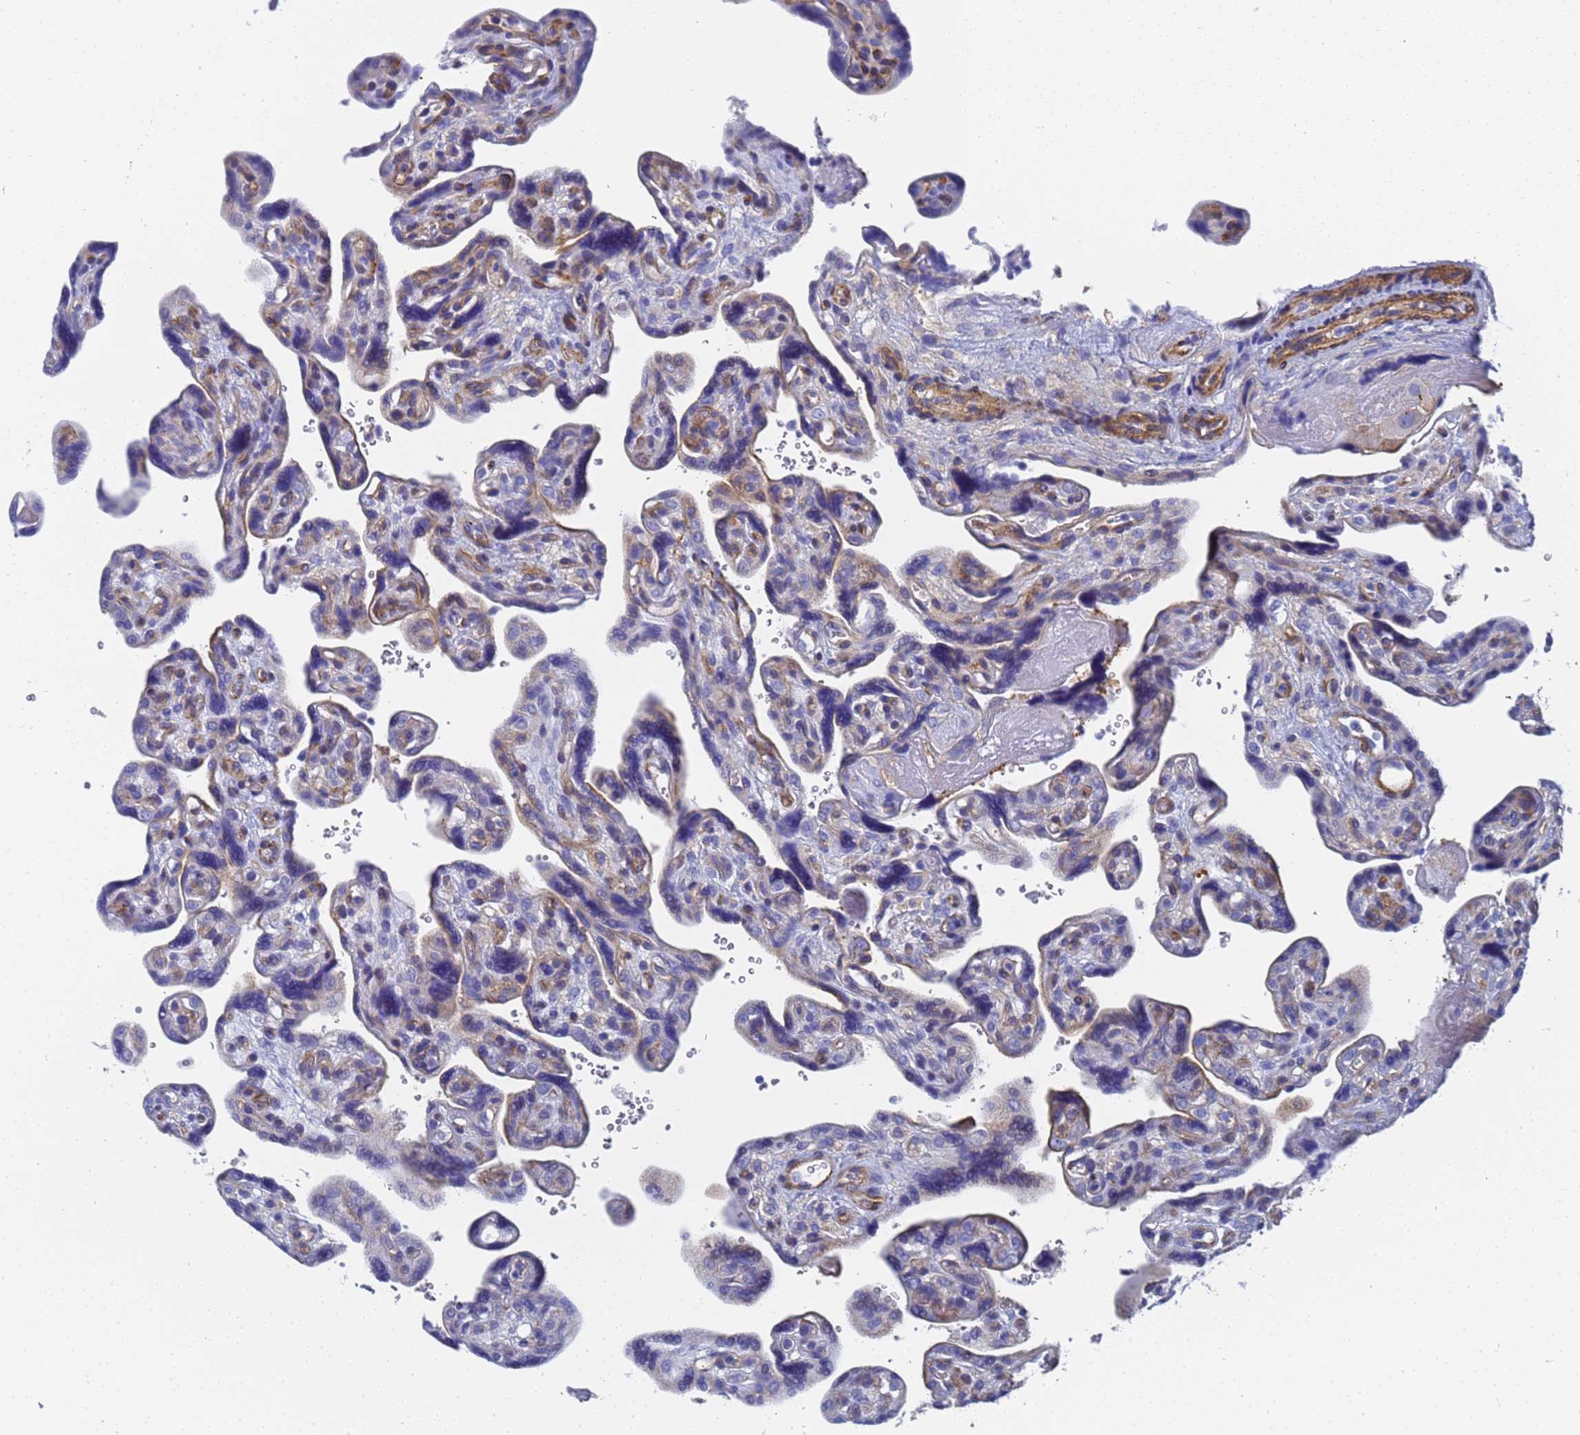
{"staining": {"intensity": "negative", "quantity": "none", "location": "none"}, "tissue": "placenta", "cell_type": "Trophoblastic cells", "image_type": "normal", "snomed": [{"axis": "morphology", "description": "Normal tissue, NOS"}, {"axis": "topography", "description": "Placenta"}], "caption": "A high-resolution micrograph shows IHC staining of normal placenta, which displays no significant positivity in trophoblastic cells.", "gene": "ENSG00000198211", "patient": {"sex": "female", "age": 39}}